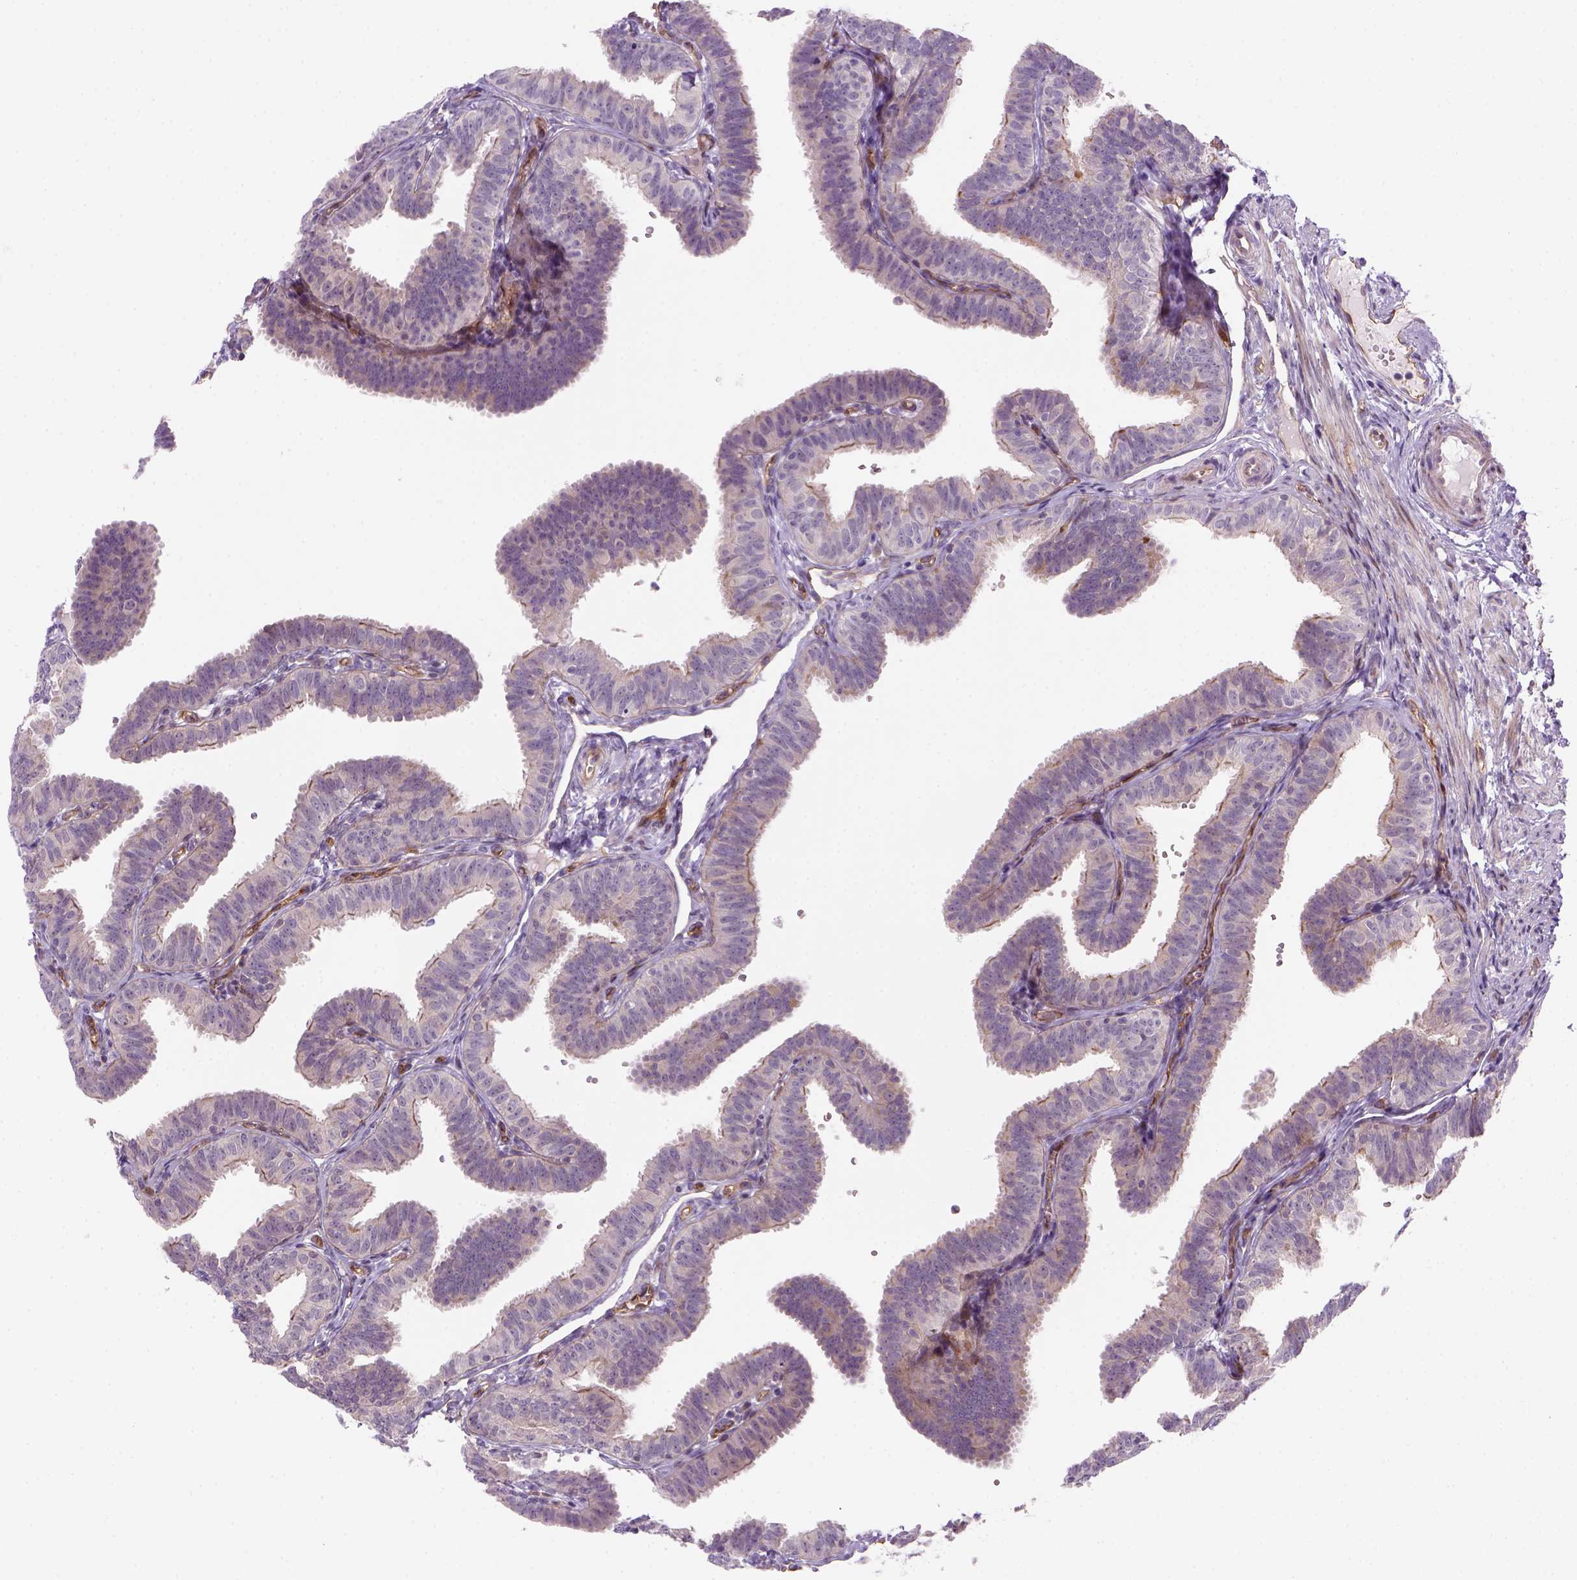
{"staining": {"intensity": "moderate", "quantity": "<25%", "location": "cytoplasmic/membranous"}, "tissue": "fallopian tube", "cell_type": "Glandular cells", "image_type": "normal", "snomed": [{"axis": "morphology", "description": "Normal tissue, NOS"}, {"axis": "topography", "description": "Fallopian tube"}], "caption": "Fallopian tube stained with immunohistochemistry reveals moderate cytoplasmic/membranous expression in approximately <25% of glandular cells. The staining was performed using DAB to visualize the protein expression in brown, while the nuclei were stained in blue with hematoxylin (Magnification: 20x).", "gene": "VSTM5", "patient": {"sex": "female", "age": 25}}